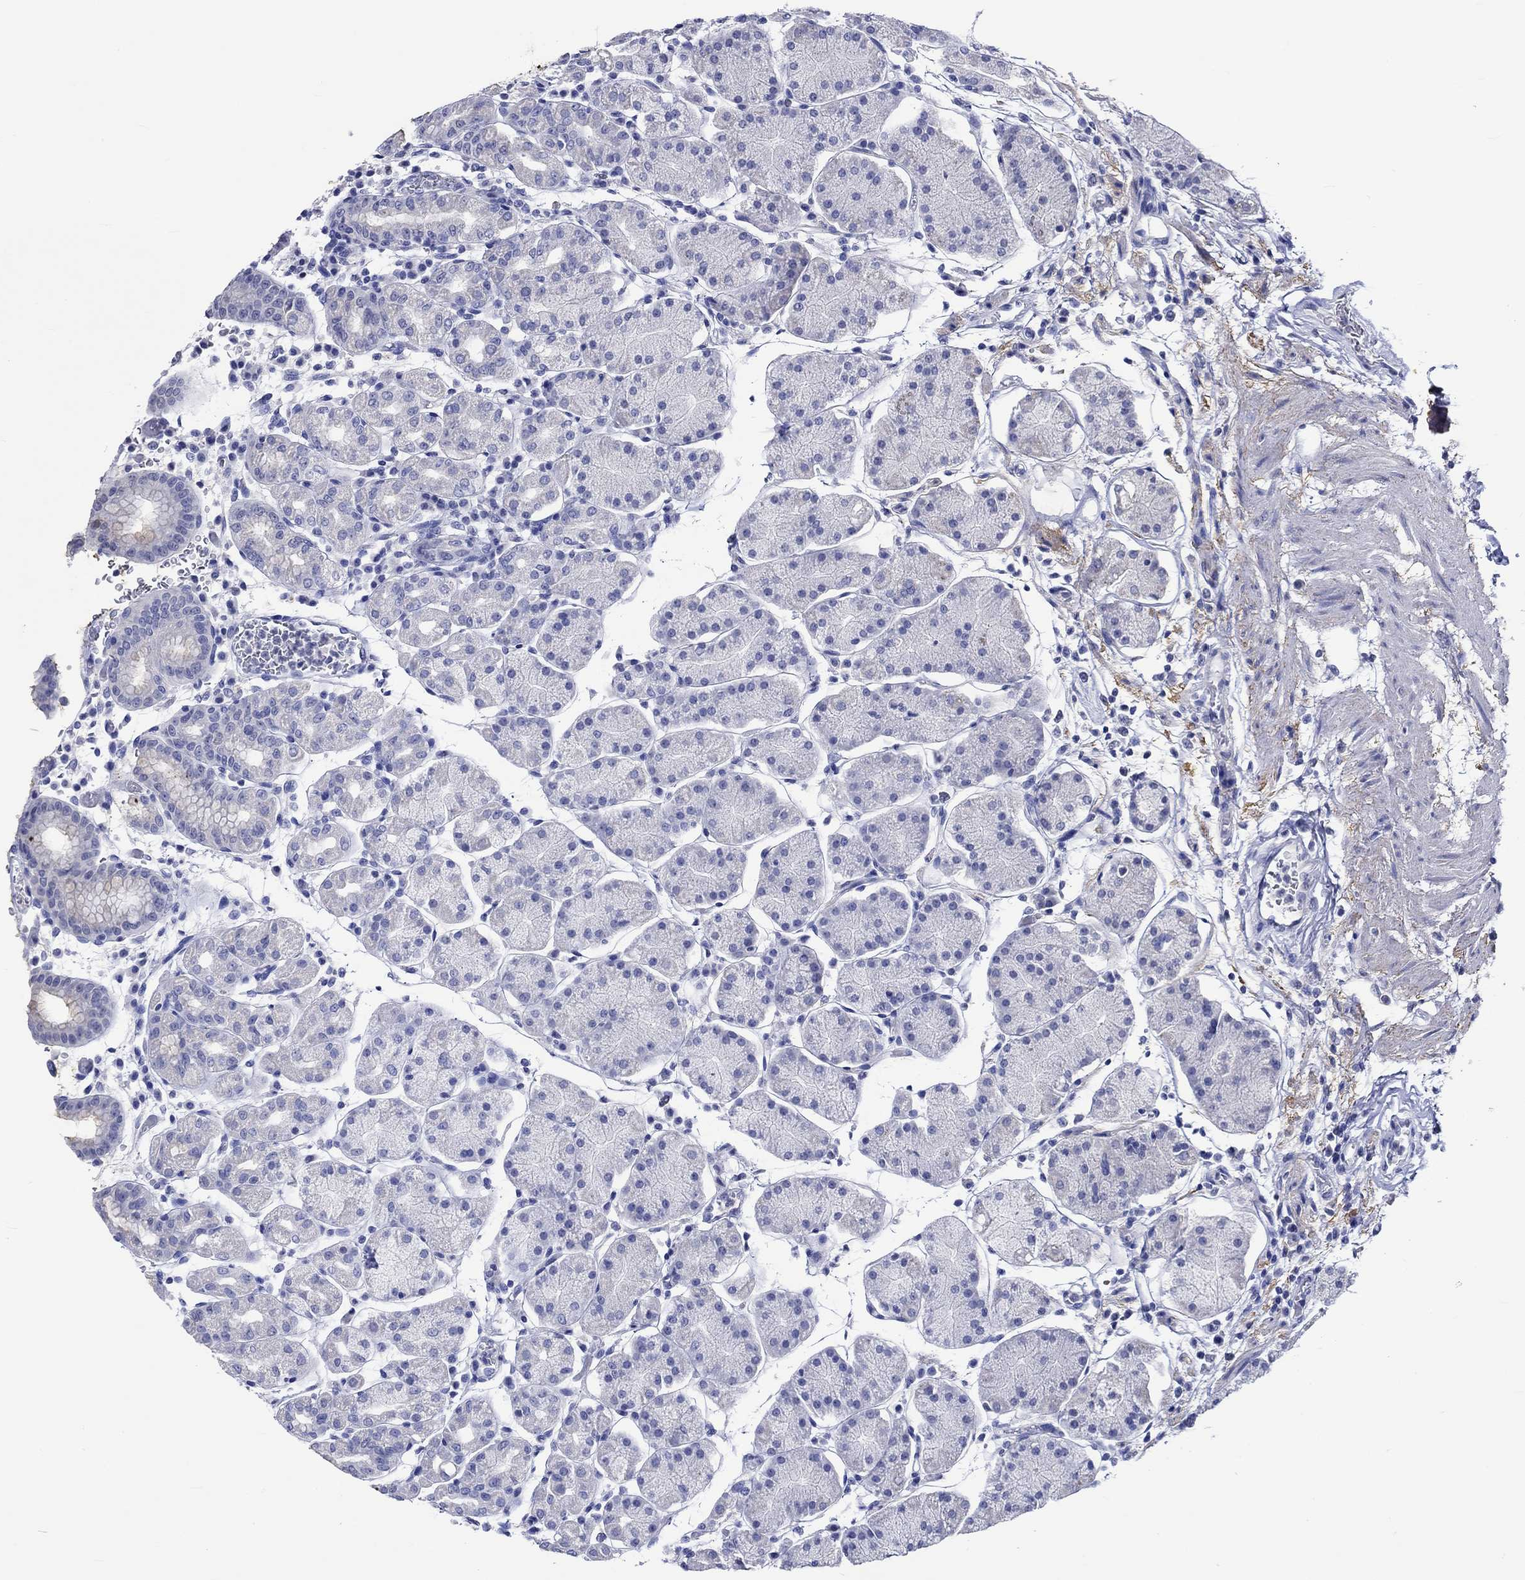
{"staining": {"intensity": "negative", "quantity": "none", "location": "none"}, "tissue": "stomach", "cell_type": "Glandular cells", "image_type": "normal", "snomed": [{"axis": "morphology", "description": "Normal tissue, NOS"}, {"axis": "topography", "description": "Stomach"}], "caption": "Immunohistochemistry image of normal stomach: stomach stained with DAB (3,3'-diaminobenzidine) shows no significant protein staining in glandular cells.", "gene": "KLHL35", "patient": {"sex": "male", "age": 54}}